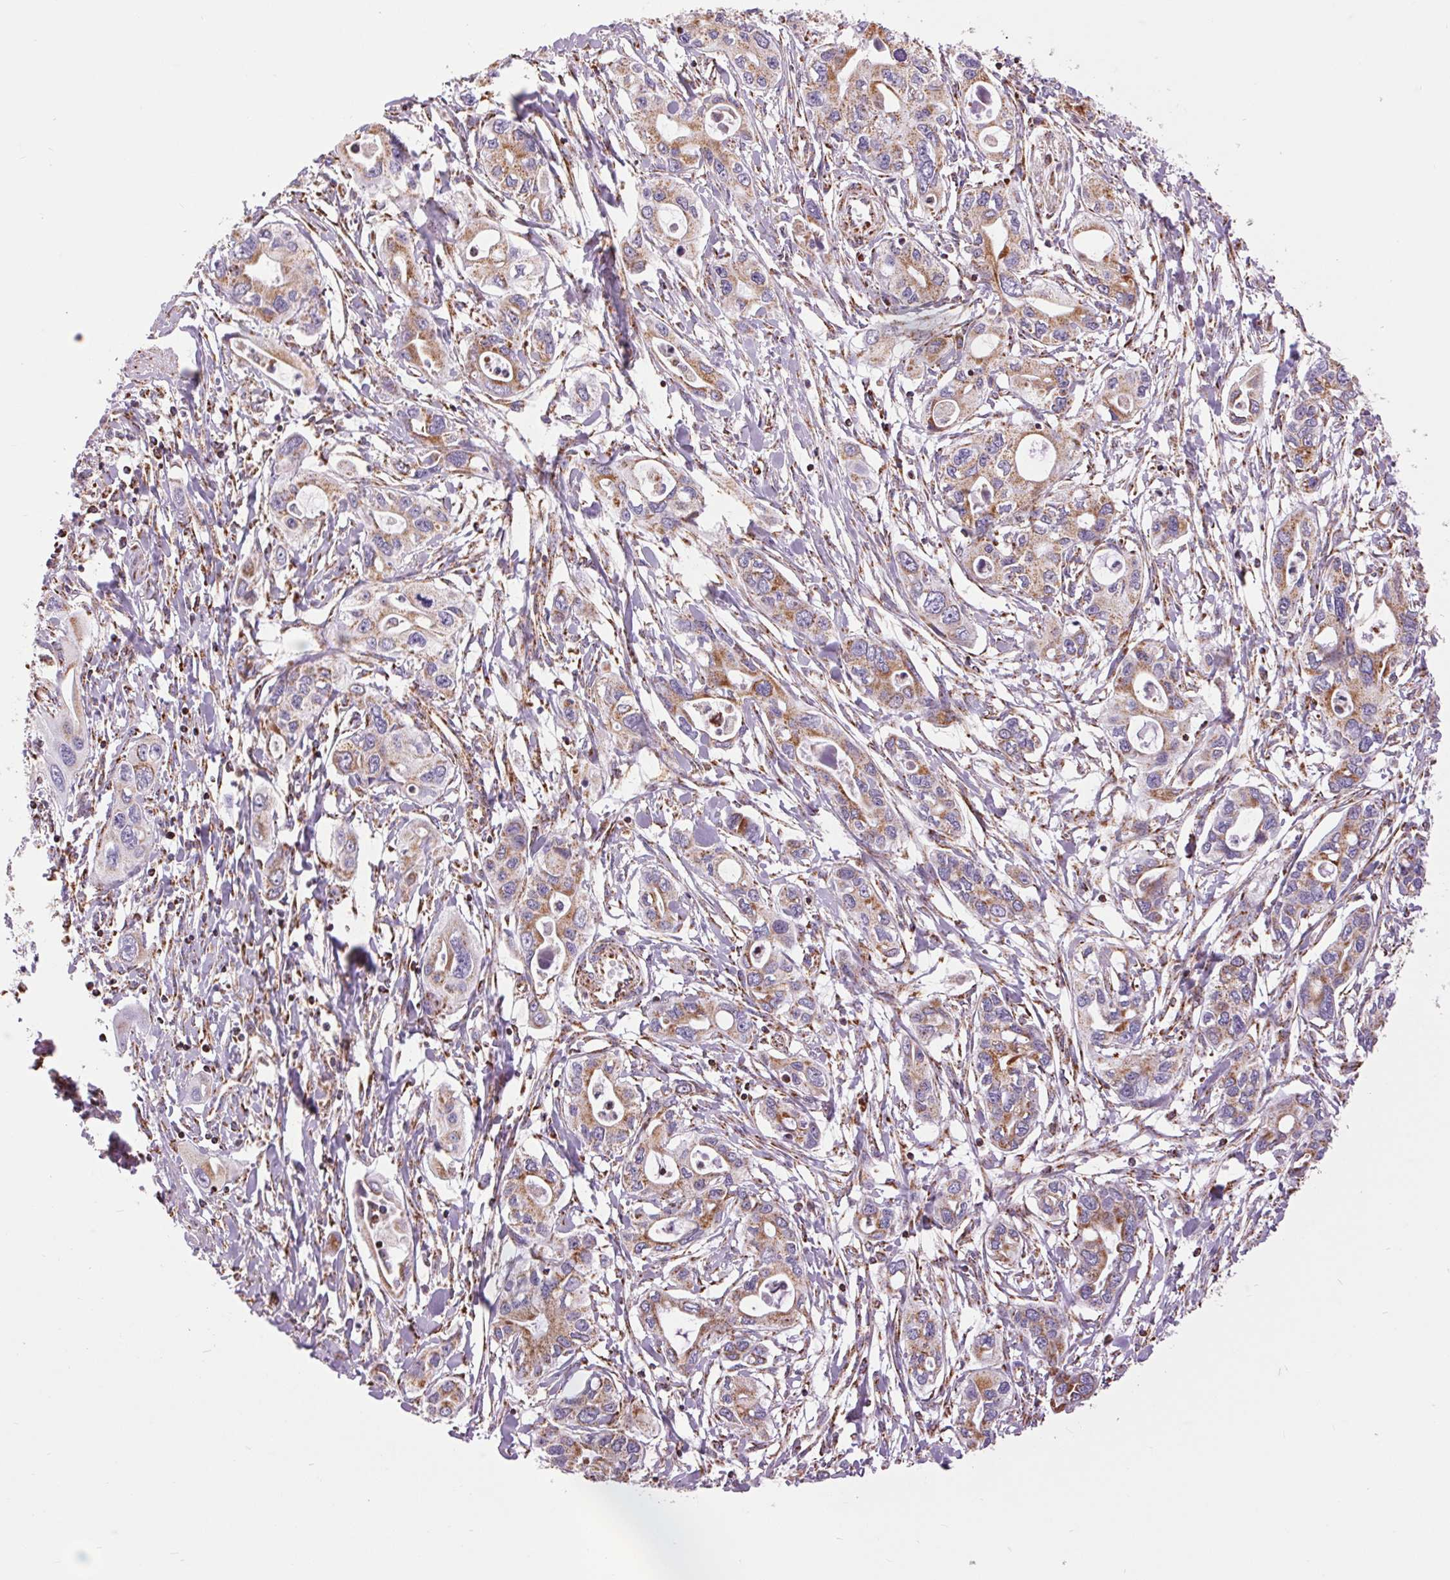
{"staining": {"intensity": "moderate", "quantity": ">75%", "location": "cytoplasmic/membranous"}, "tissue": "pancreatic cancer", "cell_type": "Tumor cells", "image_type": "cancer", "snomed": [{"axis": "morphology", "description": "Adenocarcinoma, NOS"}, {"axis": "topography", "description": "Pancreas"}], "caption": "Protein expression analysis of human pancreatic cancer reveals moderate cytoplasmic/membranous positivity in approximately >75% of tumor cells.", "gene": "ATP5PB", "patient": {"sex": "male", "age": 60}}